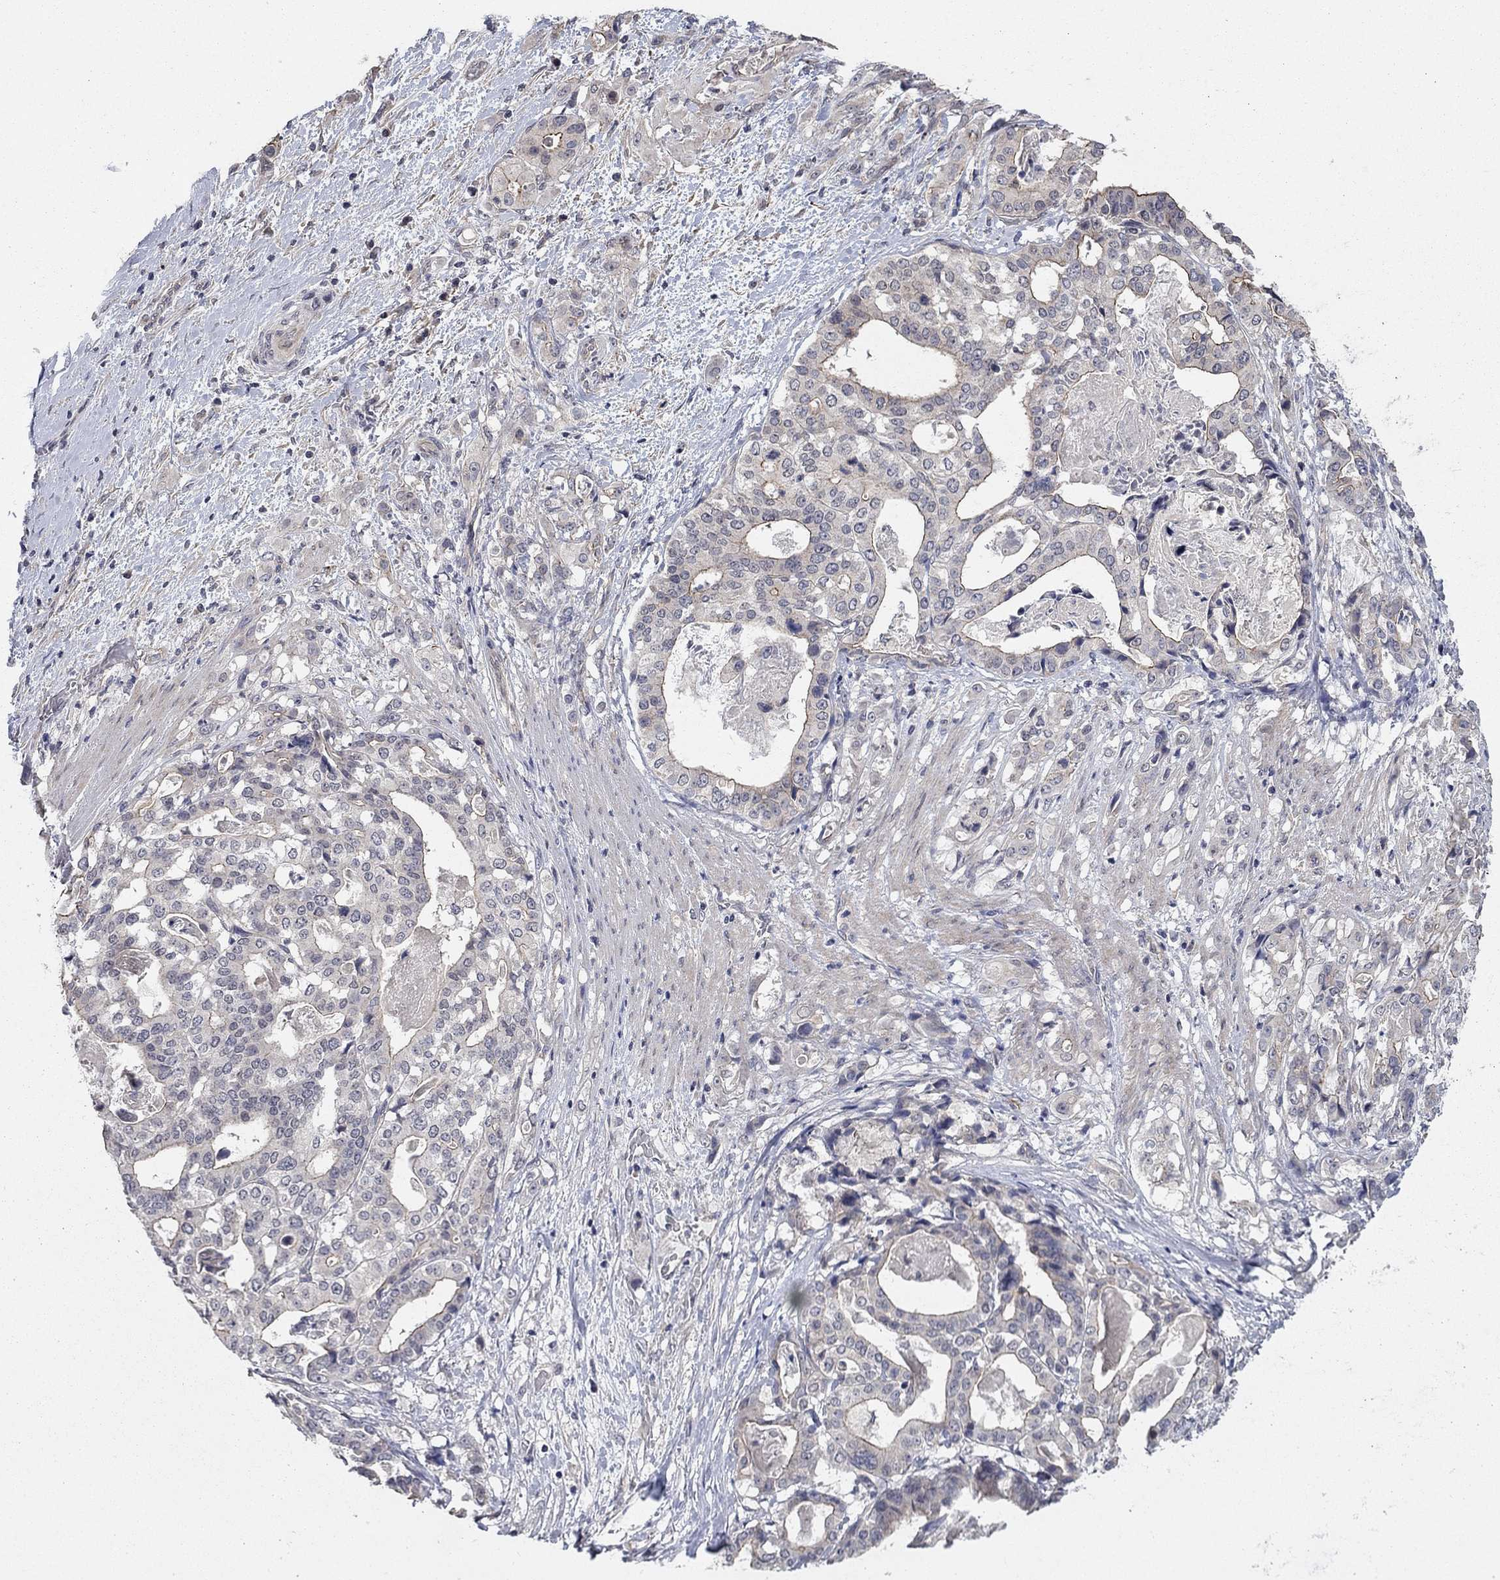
{"staining": {"intensity": "negative", "quantity": "none", "location": "none"}, "tissue": "stomach cancer", "cell_type": "Tumor cells", "image_type": "cancer", "snomed": [{"axis": "morphology", "description": "Adenocarcinoma, NOS"}, {"axis": "topography", "description": "Stomach"}], "caption": "Tumor cells are negative for brown protein staining in stomach cancer. Nuclei are stained in blue.", "gene": "WASF3", "patient": {"sex": "male", "age": 48}}